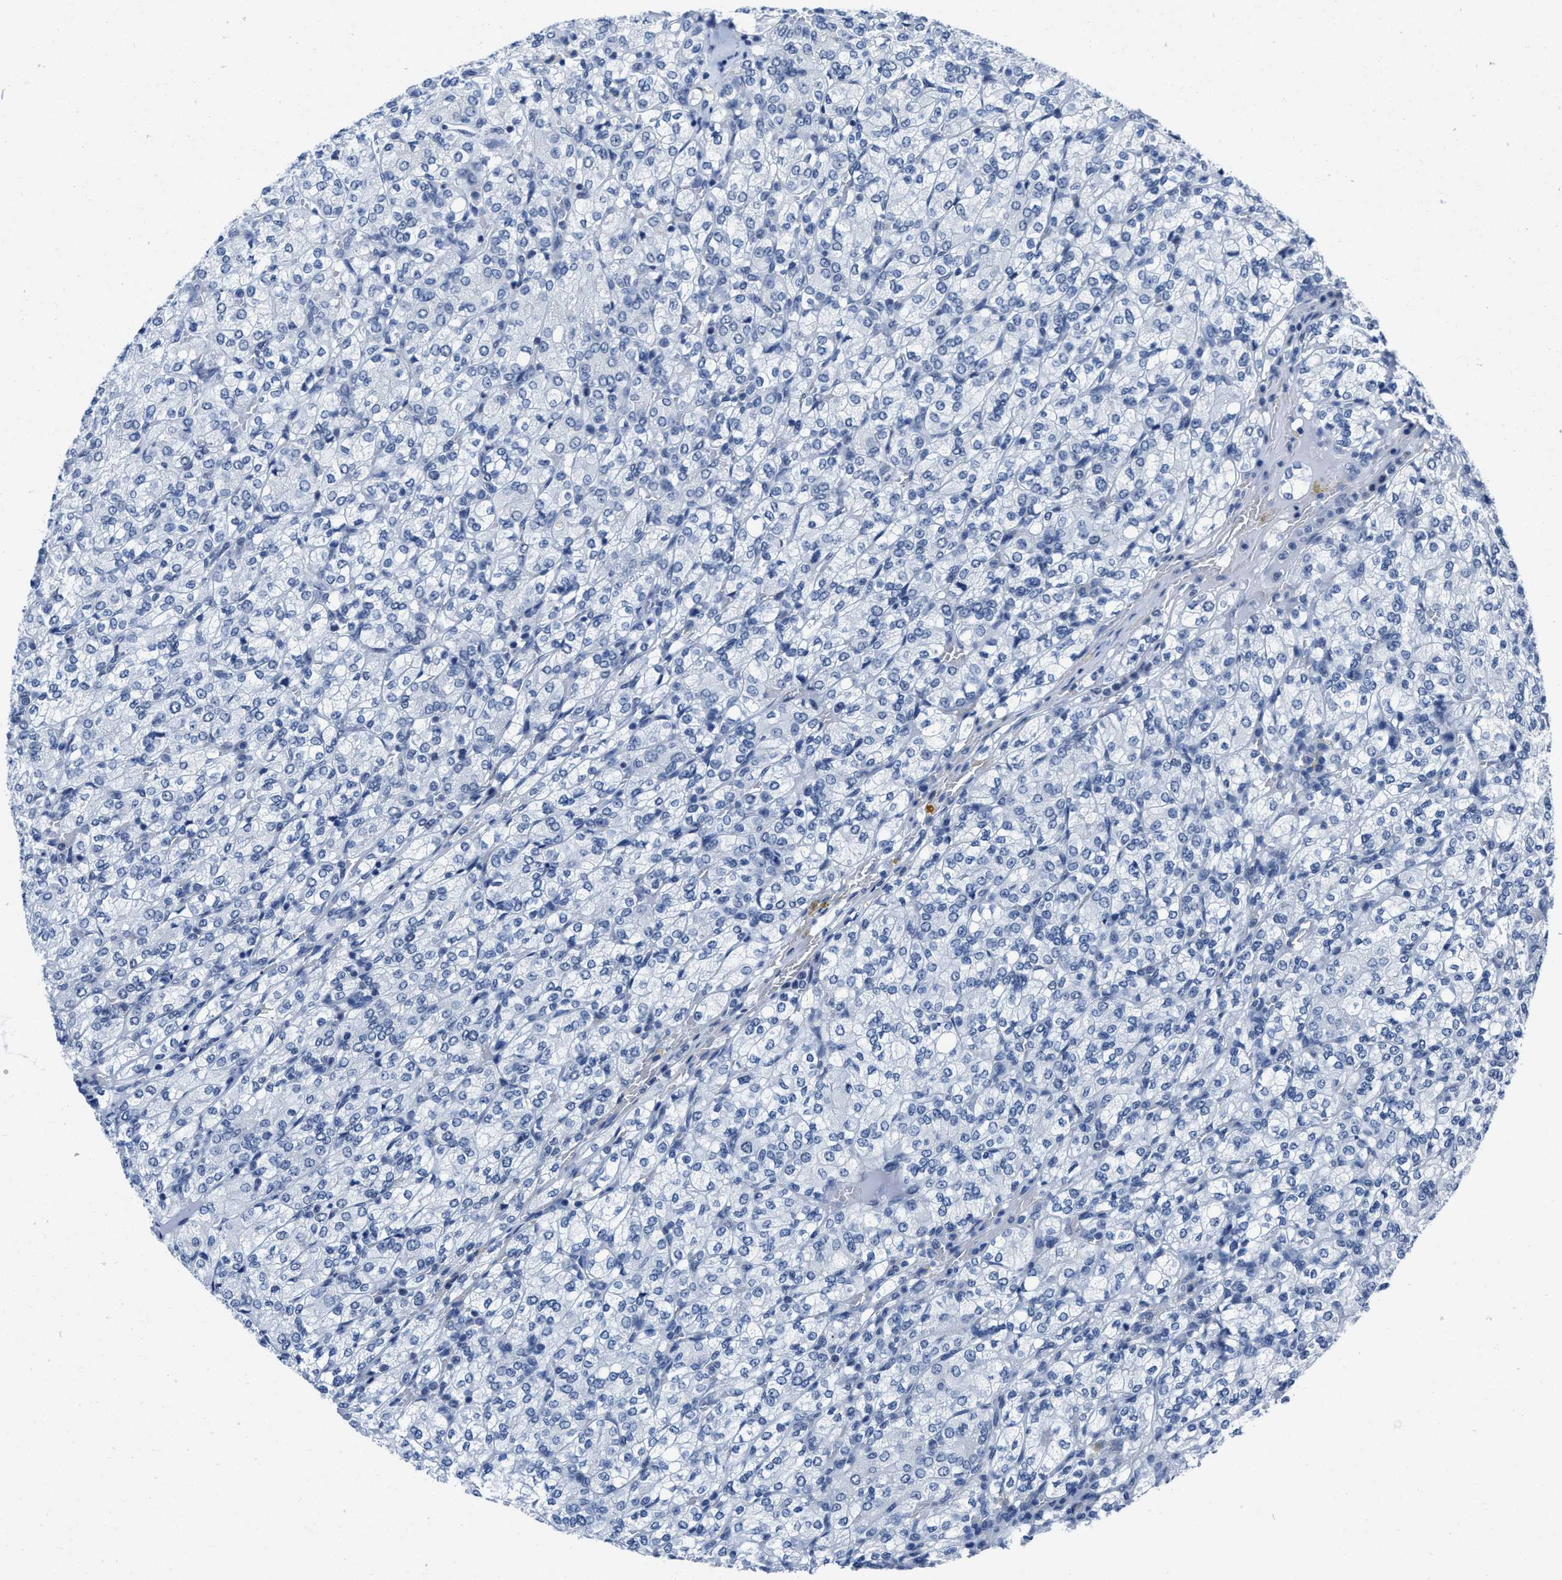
{"staining": {"intensity": "negative", "quantity": "none", "location": "none"}, "tissue": "renal cancer", "cell_type": "Tumor cells", "image_type": "cancer", "snomed": [{"axis": "morphology", "description": "Adenocarcinoma, NOS"}, {"axis": "topography", "description": "Kidney"}], "caption": "High magnification brightfield microscopy of renal adenocarcinoma stained with DAB (brown) and counterstained with hematoxylin (blue): tumor cells show no significant staining.", "gene": "ID3", "patient": {"sex": "male", "age": 77}}